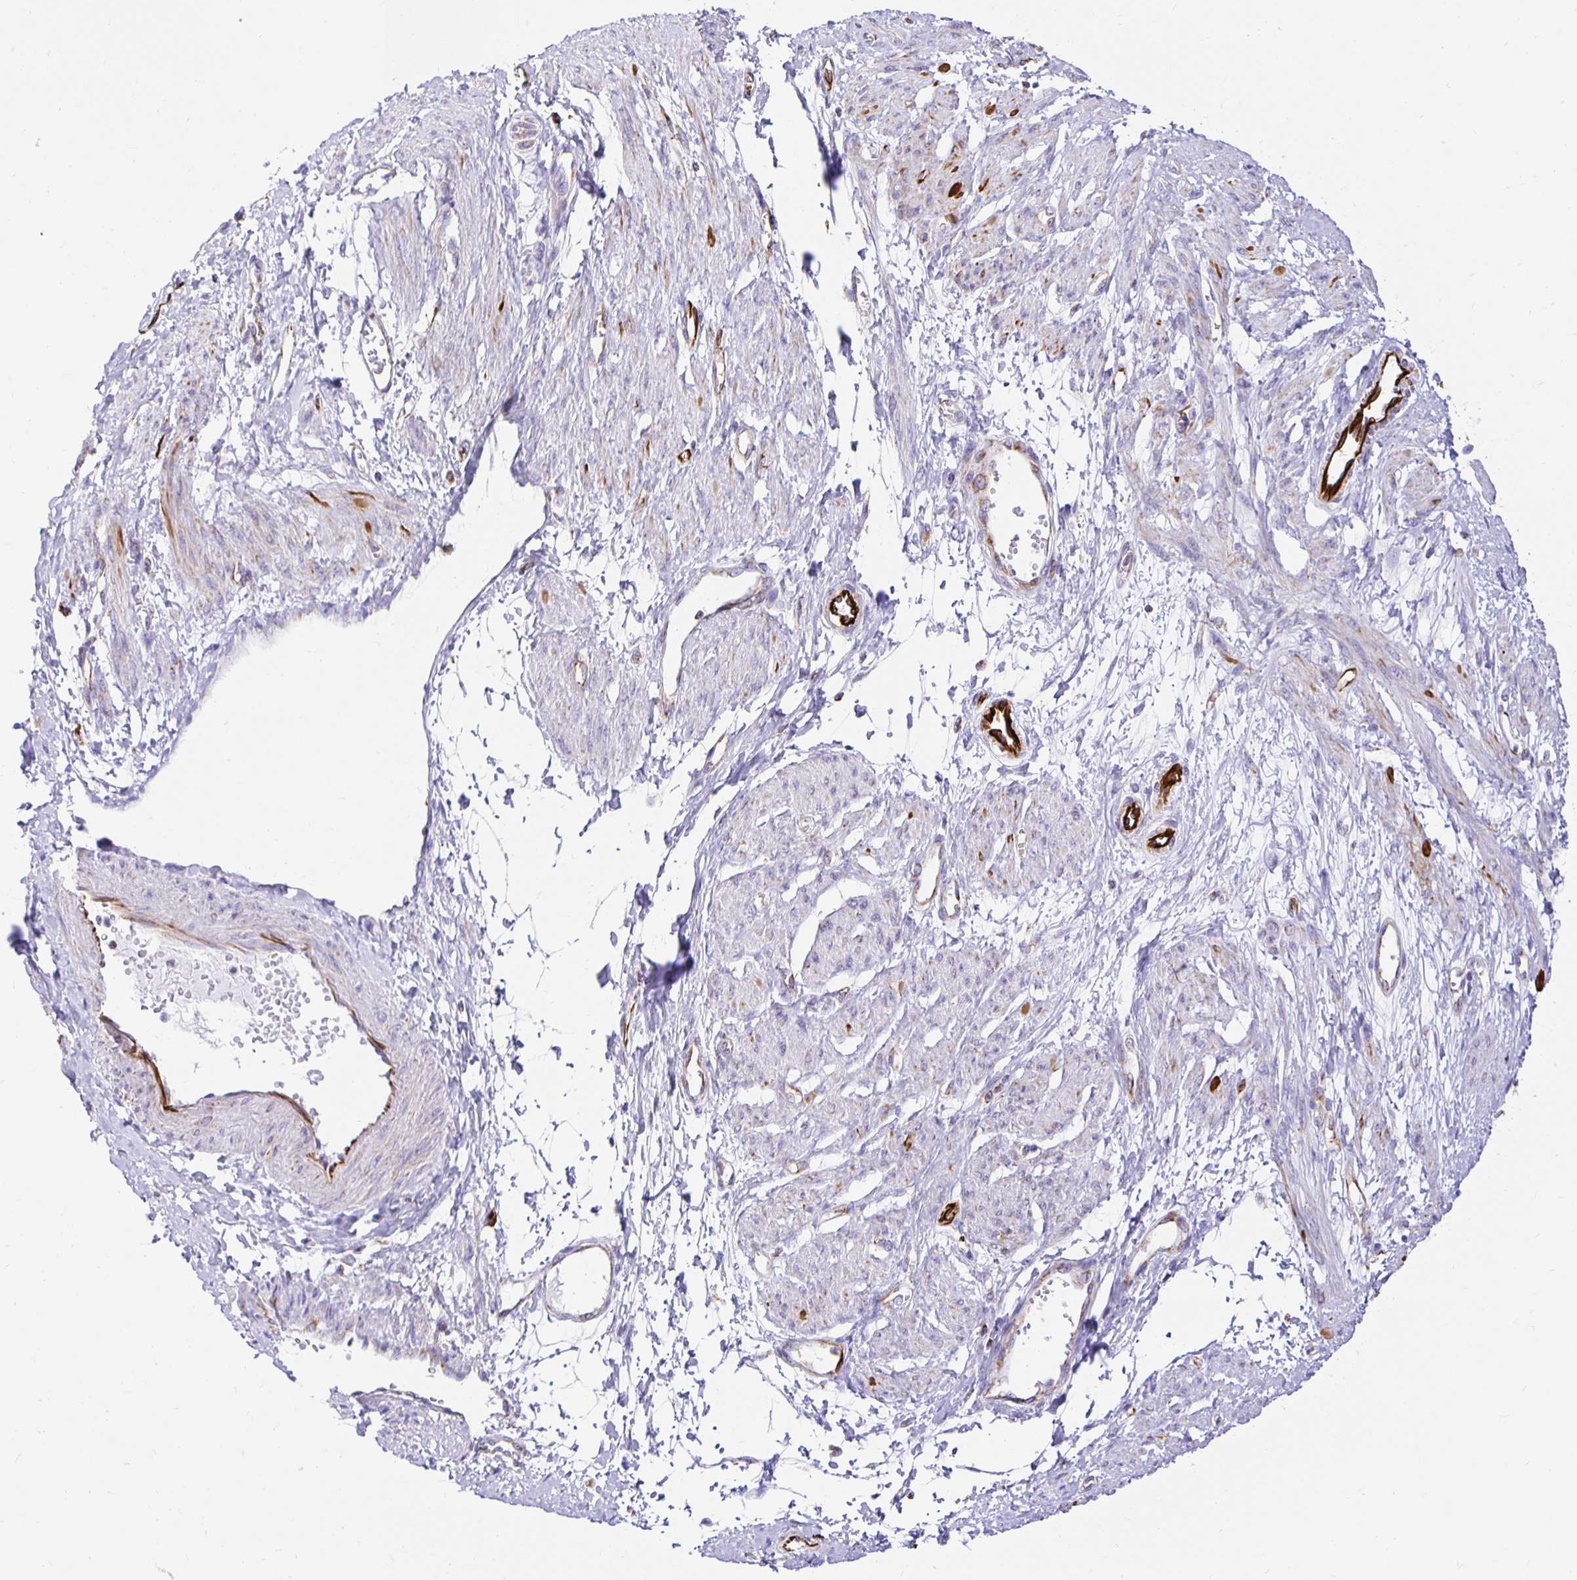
{"staining": {"intensity": "negative", "quantity": "none", "location": "none"}, "tissue": "smooth muscle", "cell_type": "Smooth muscle cells", "image_type": "normal", "snomed": [{"axis": "morphology", "description": "Normal tissue, NOS"}, {"axis": "topography", "description": "Smooth muscle"}, {"axis": "topography", "description": "Uterus"}], "caption": "A high-resolution photomicrograph shows immunohistochemistry staining of unremarkable smooth muscle, which exhibits no significant positivity in smooth muscle cells.", "gene": "PLAAT2", "patient": {"sex": "female", "age": 39}}